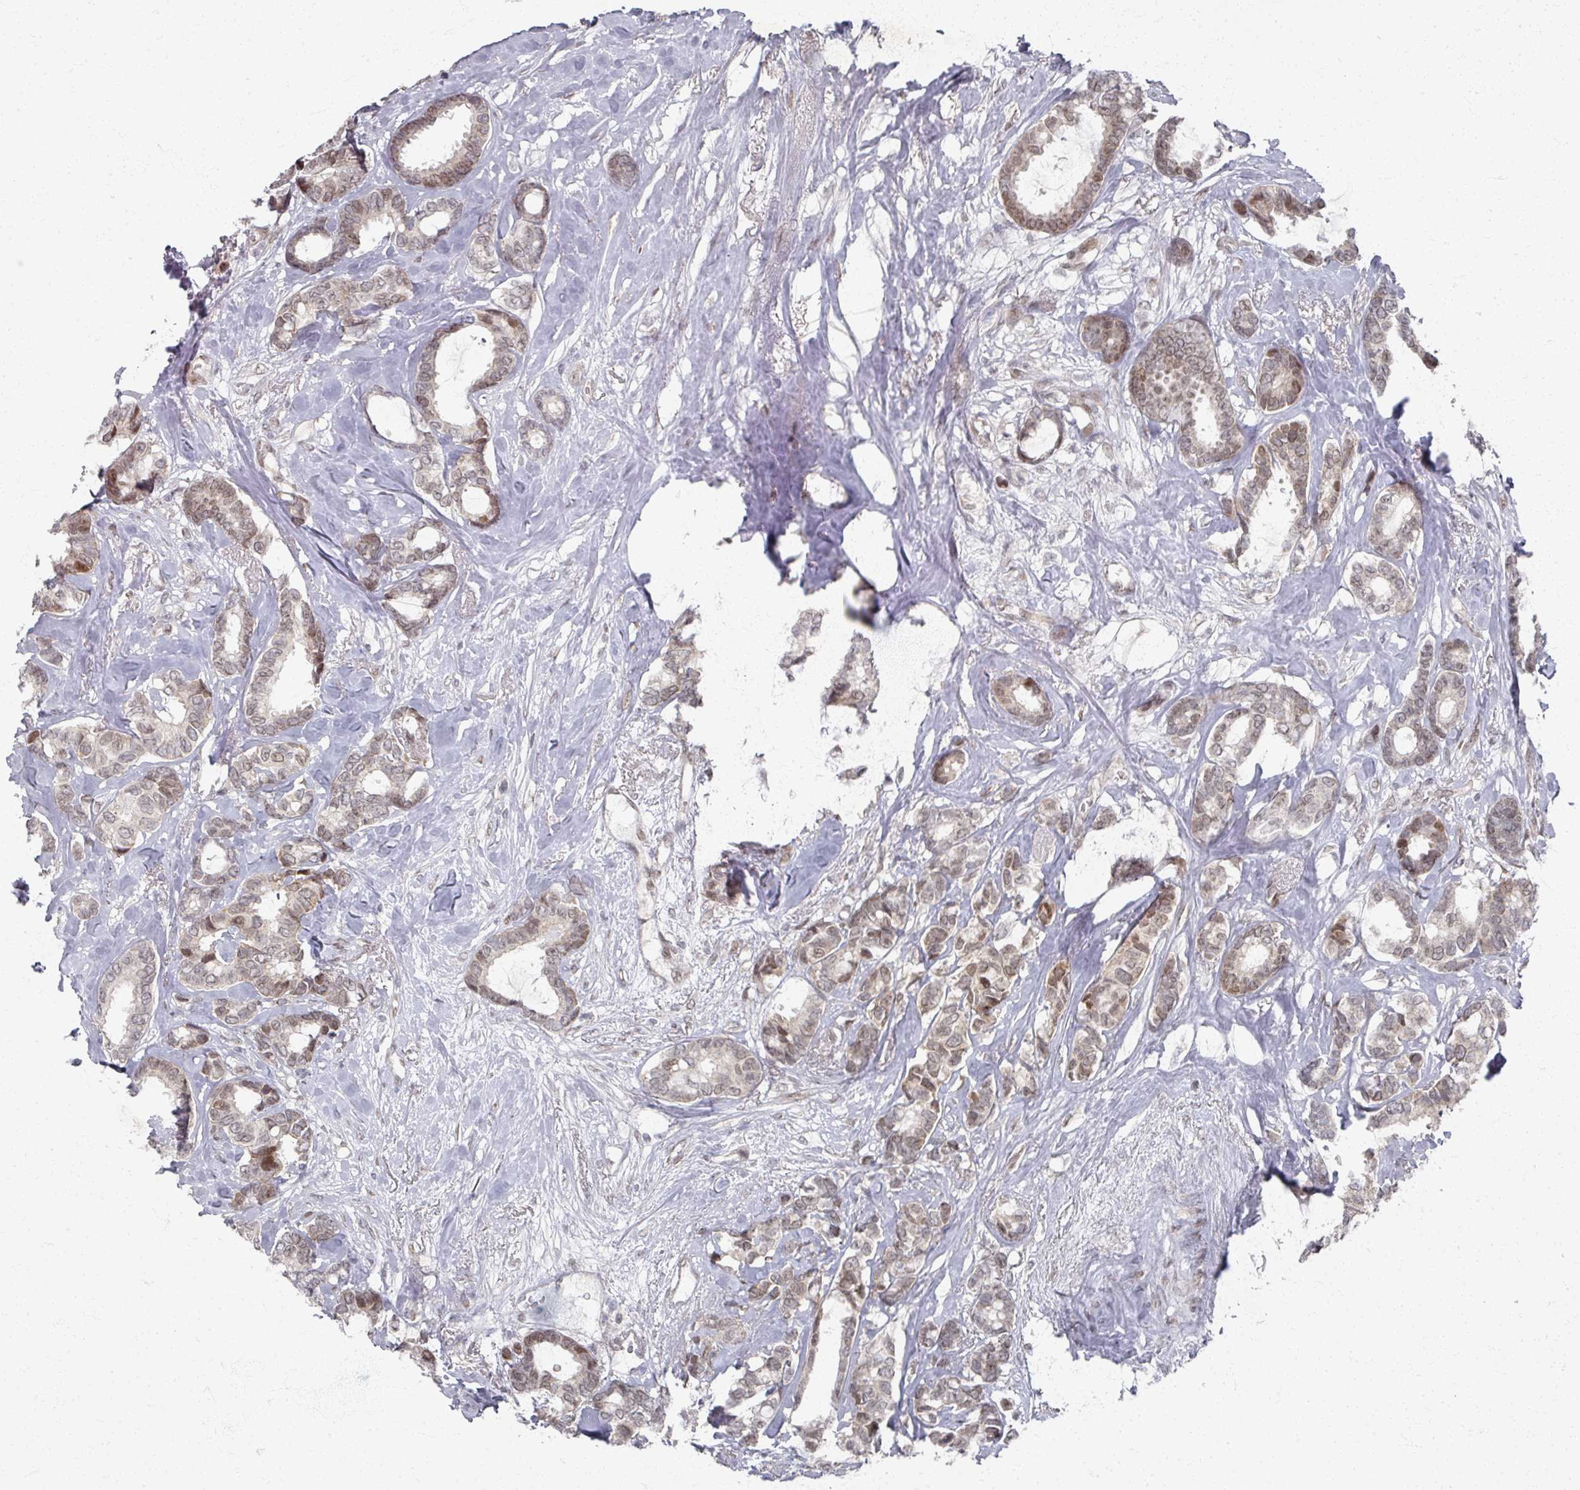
{"staining": {"intensity": "moderate", "quantity": "<25%", "location": "cytoplasmic/membranous,nuclear"}, "tissue": "breast cancer", "cell_type": "Tumor cells", "image_type": "cancer", "snomed": [{"axis": "morphology", "description": "Duct carcinoma"}, {"axis": "topography", "description": "Breast"}], "caption": "This micrograph displays breast intraductal carcinoma stained with IHC to label a protein in brown. The cytoplasmic/membranous and nuclear of tumor cells show moderate positivity for the protein. Nuclei are counter-stained blue.", "gene": "PSKH1", "patient": {"sex": "female", "age": 87}}